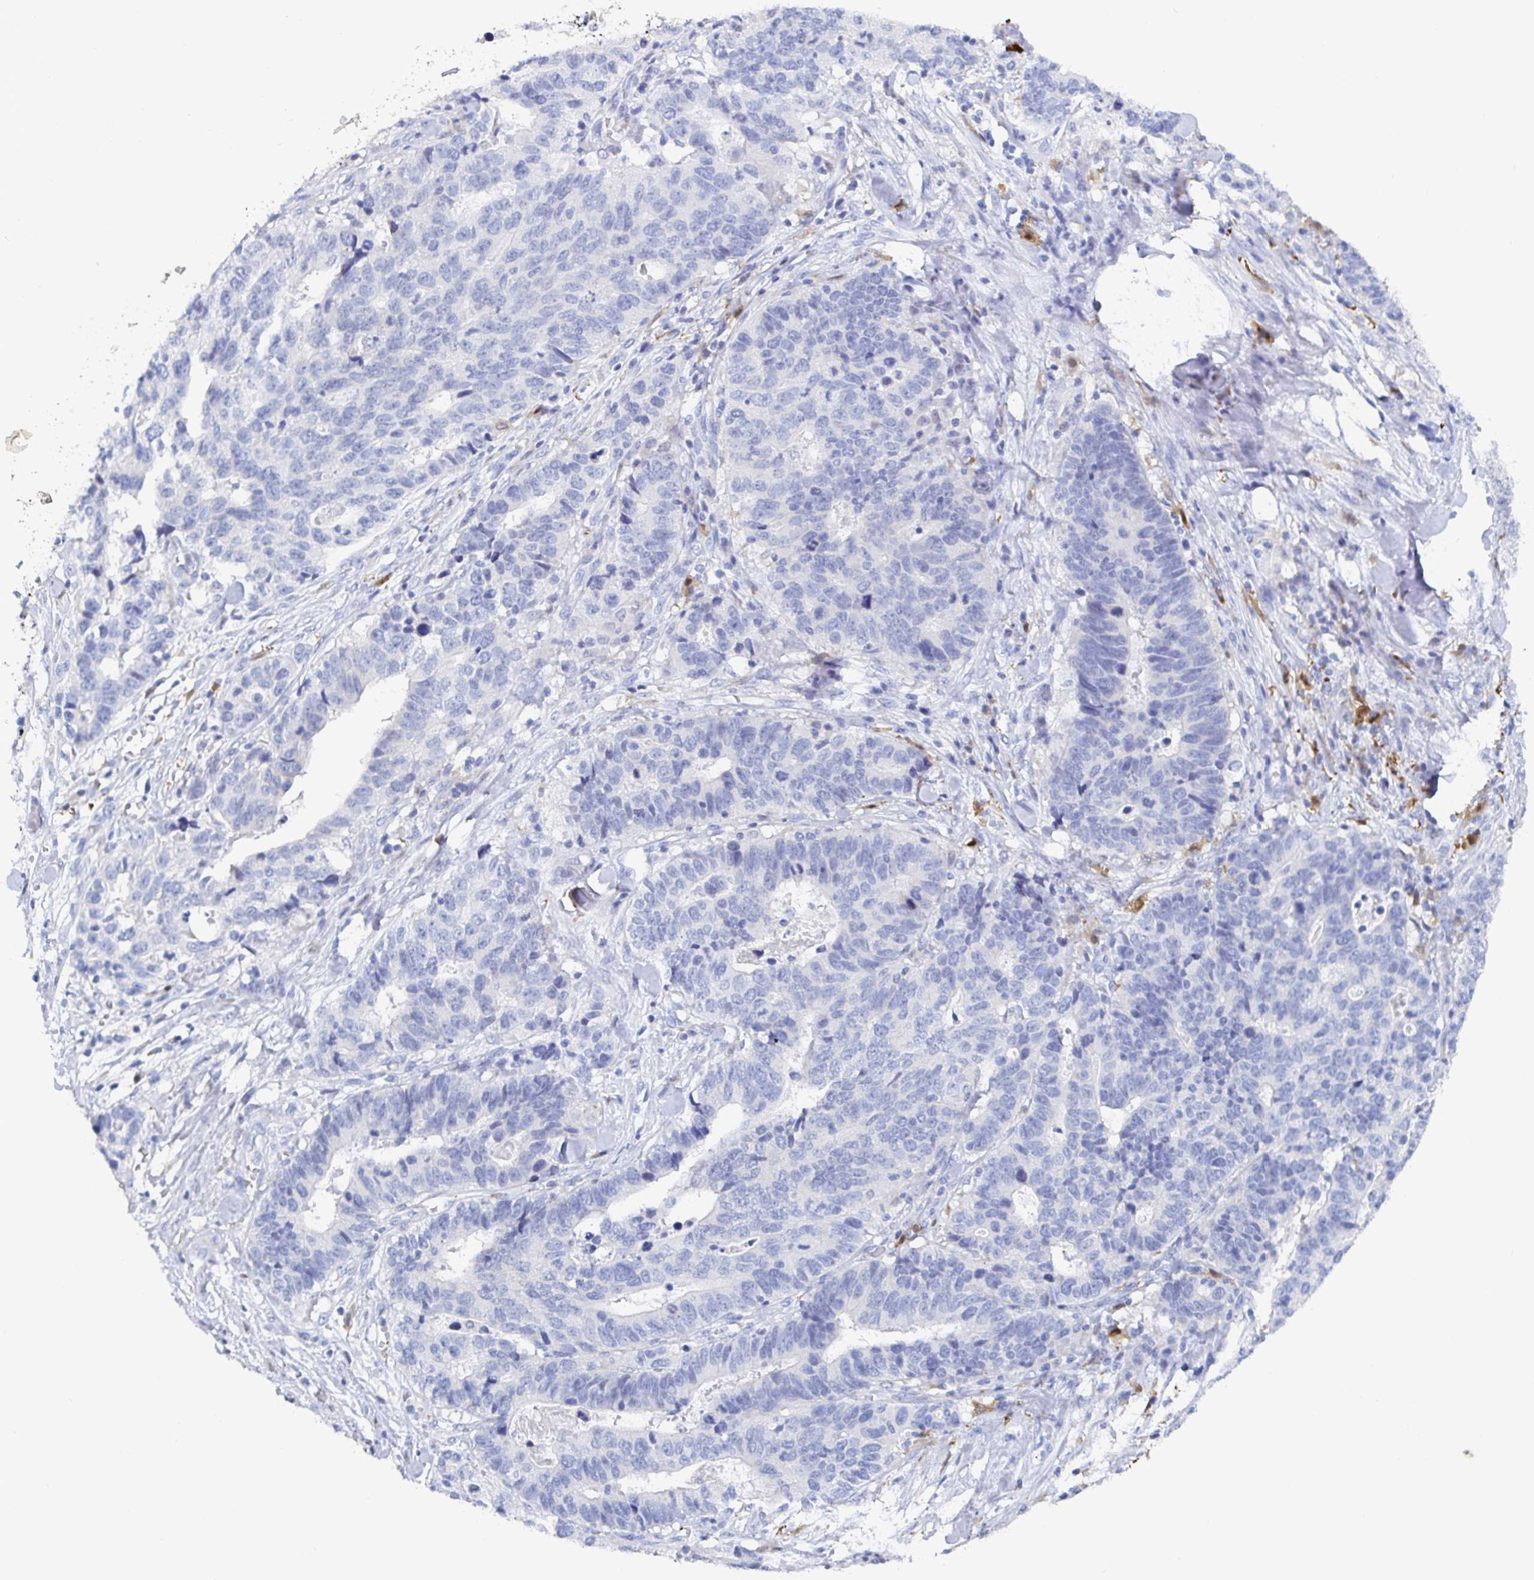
{"staining": {"intensity": "negative", "quantity": "none", "location": "none"}, "tissue": "stomach cancer", "cell_type": "Tumor cells", "image_type": "cancer", "snomed": [{"axis": "morphology", "description": "Adenocarcinoma, NOS"}, {"axis": "topography", "description": "Stomach, upper"}], "caption": "IHC image of neoplastic tissue: adenocarcinoma (stomach) stained with DAB shows no significant protein staining in tumor cells. (Stains: DAB IHC with hematoxylin counter stain, Microscopy: brightfield microscopy at high magnification).", "gene": "OR2A4", "patient": {"sex": "female", "age": 67}}